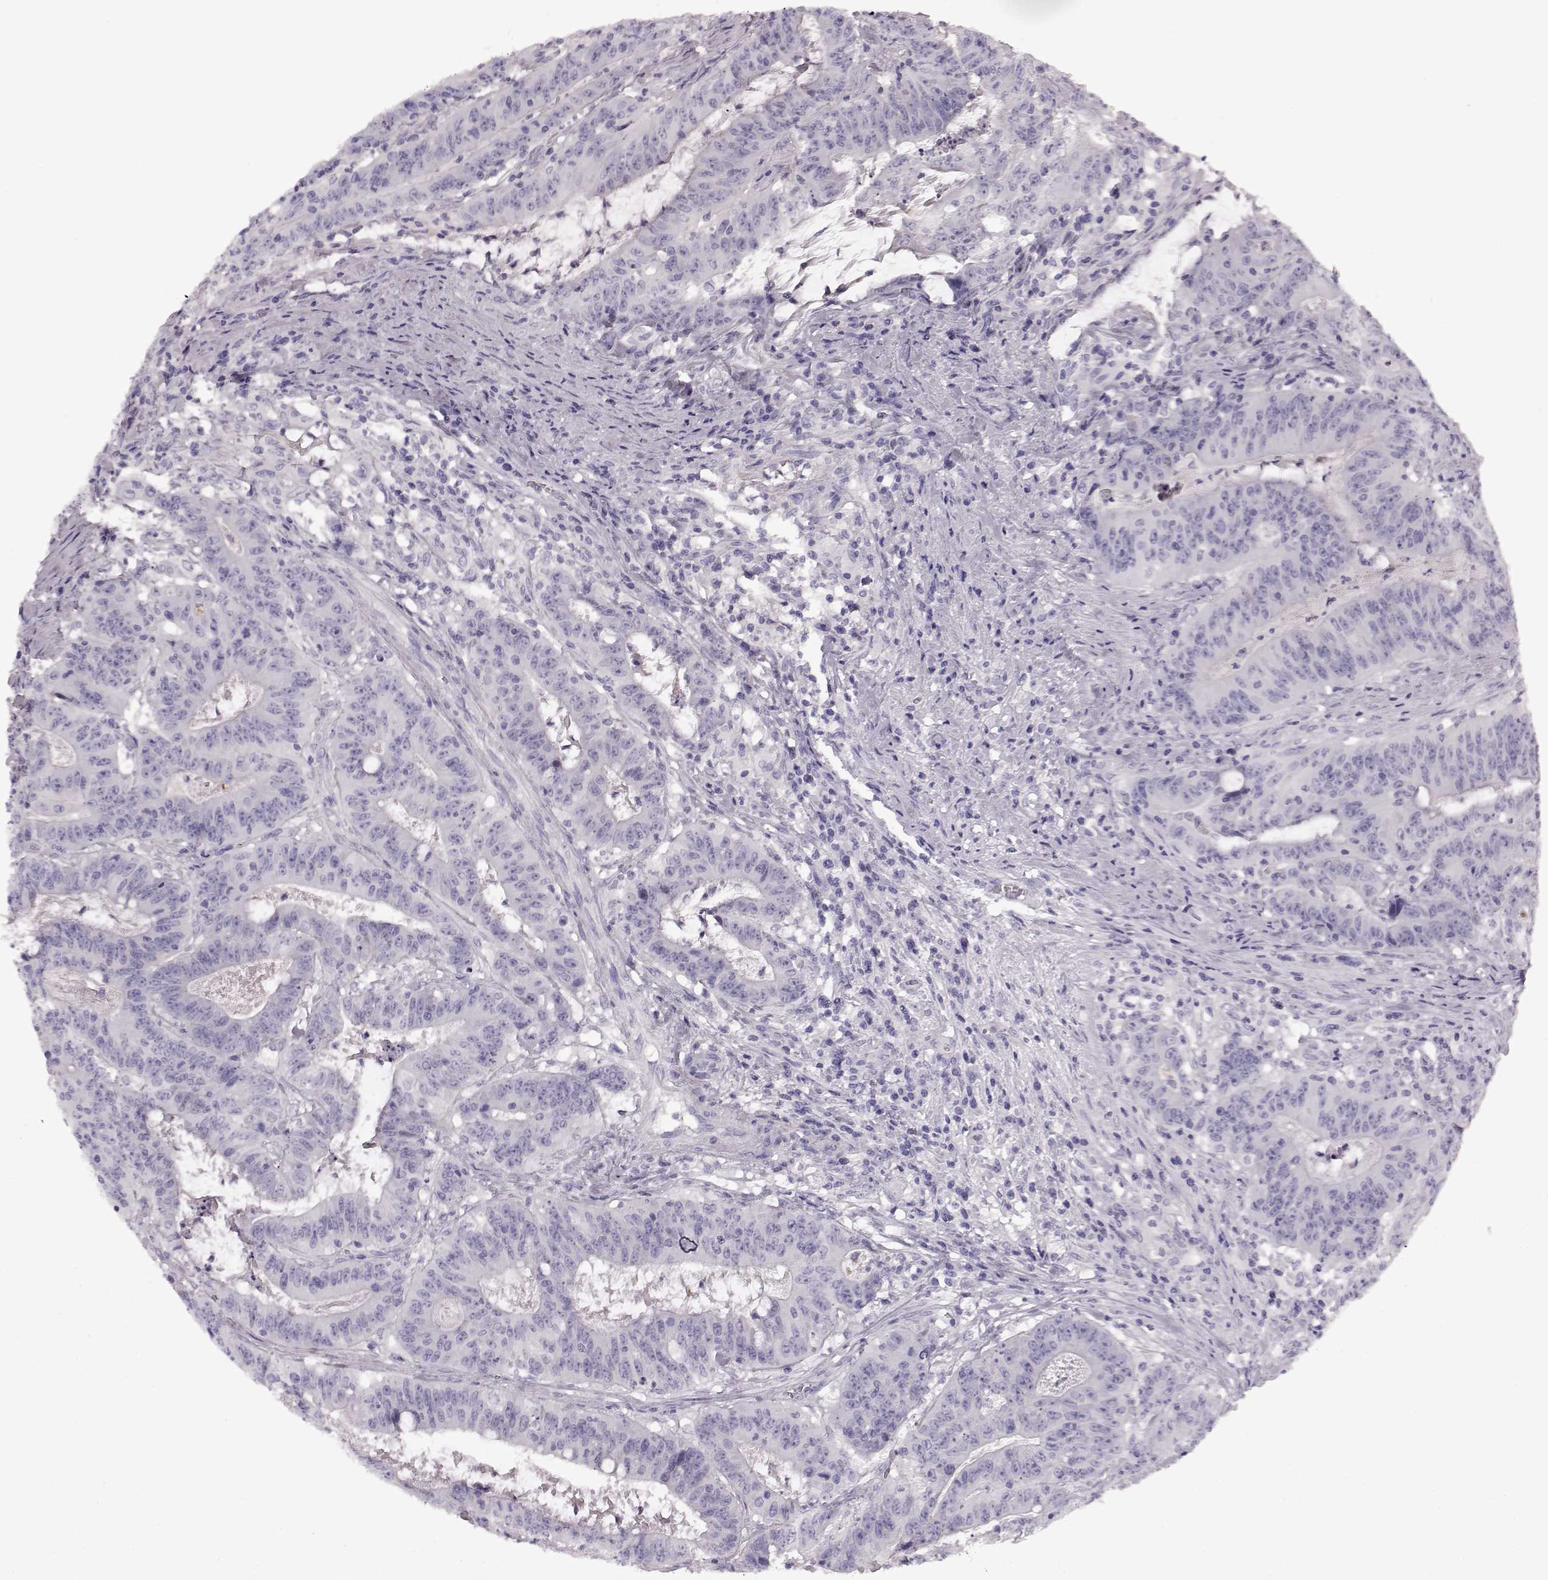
{"staining": {"intensity": "negative", "quantity": "none", "location": "none"}, "tissue": "colorectal cancer", "cell_type": "Tumor cells", "image_type": "cancer", "snomed": [{"axis": "morphology", "description": "Adenocarcinoma, NOS"}, {"axis": "topography", "description": "Colon"}], "caption": "This is a photomicrograph of IHC staining of colorectal cancer, which shows no staining in tumor cells.", "gene": "CRYBA2", "patient": {"sex": "male", "age": 33}}